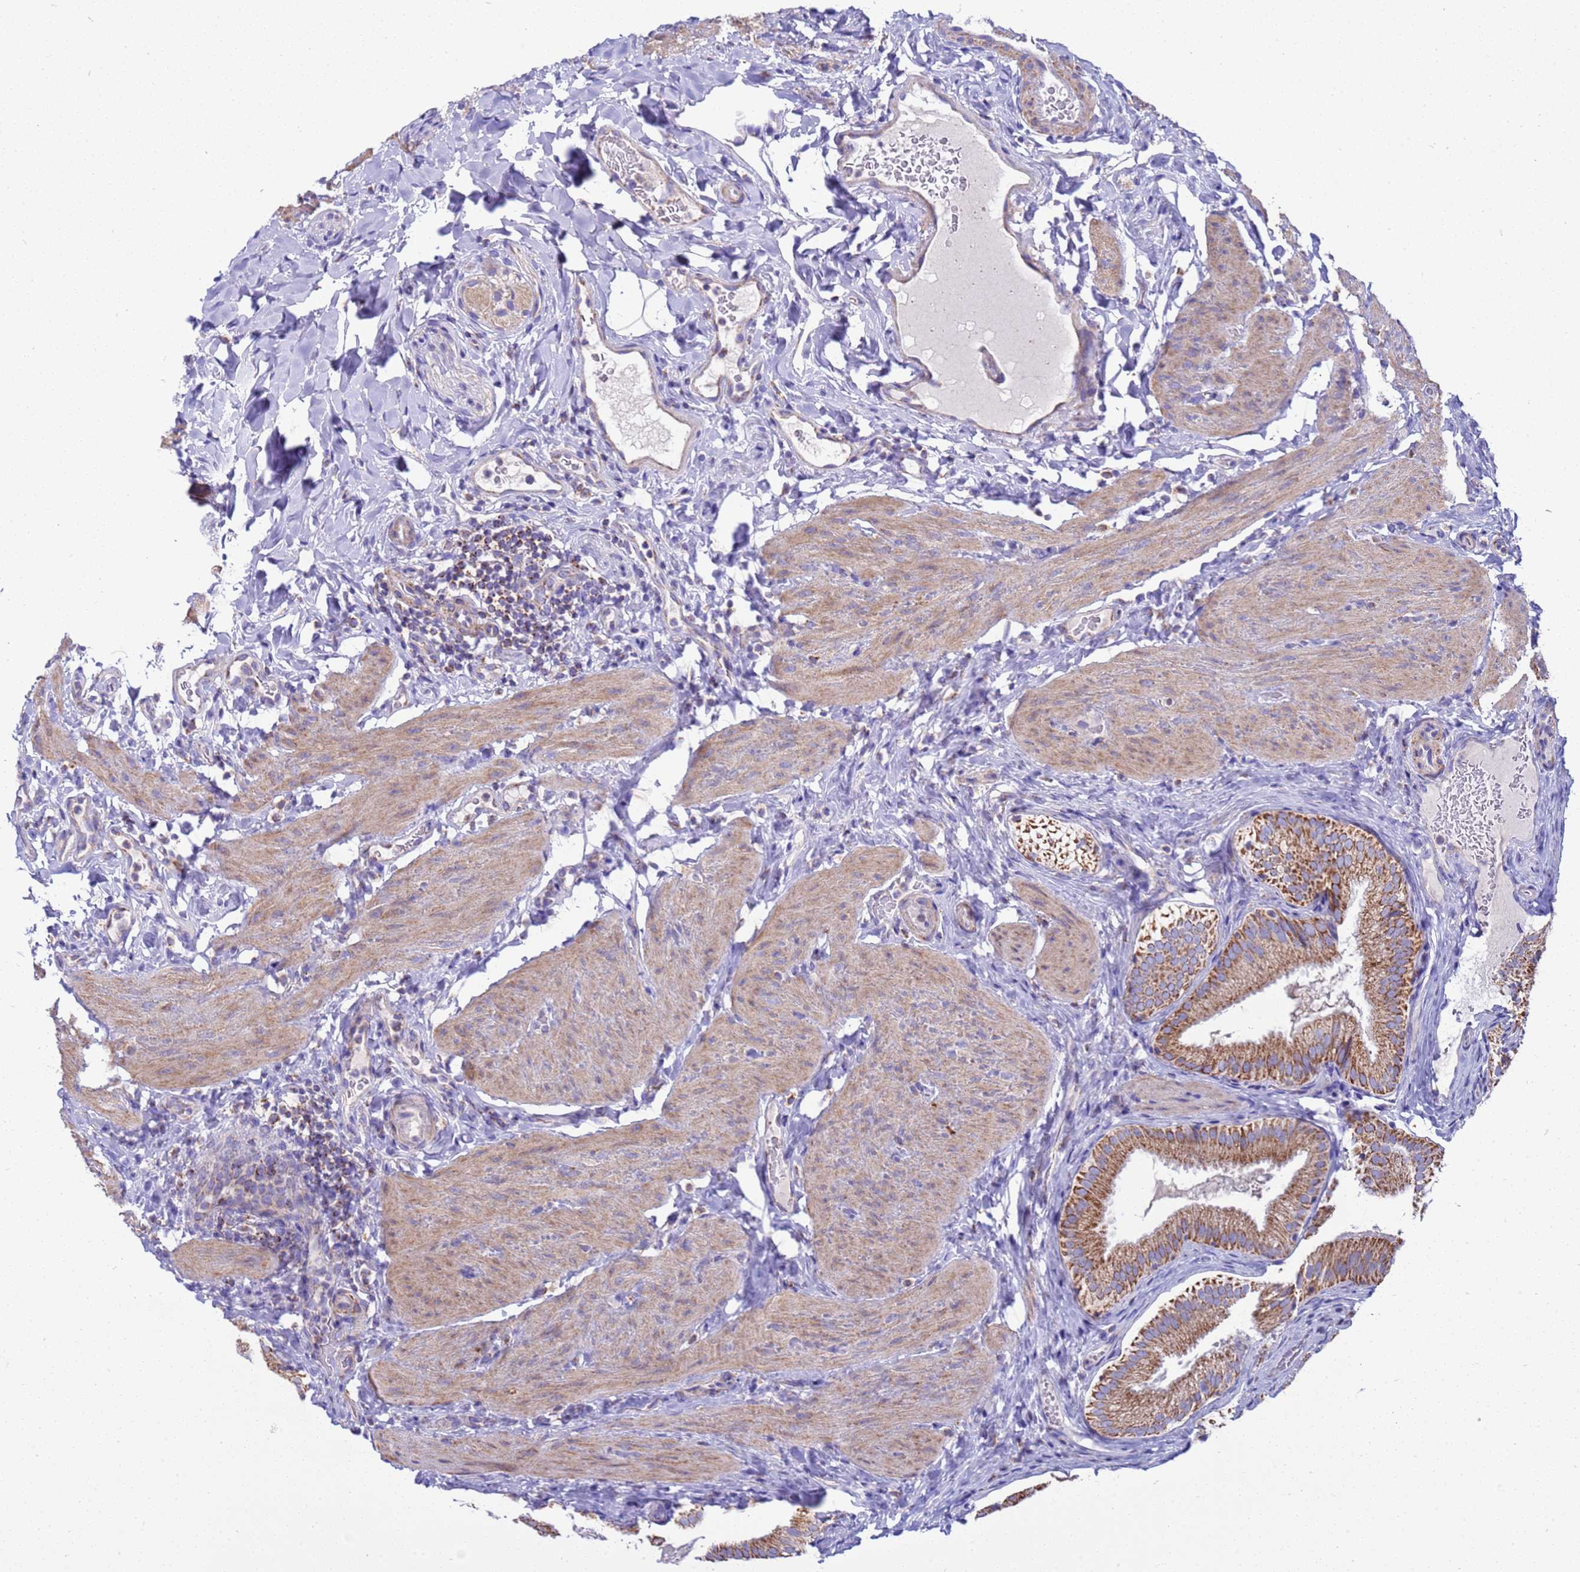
{"staining": {"intensity": "strong", "quantity": ">75%", "location": "cytoplasmic/membranous"}, "tissue": "gallbladder", "cell_type": "Glandular cells", "image_type": "normal", "snomed": [{"axis": "morphology", "description": "Normal tissue, NOS"}, {"axis": "topography", "description": "Gallbladder"}], "caption": "An immunohistochemistry (IHC) image of normal tissue is shown. Protein staining in brown highlights strong cytoplasmic/membranous positivity in gallbladder within glandular cells. (Brightfield microscopy of DAB IHC at high magnification).", "gene": "RNF165", "patient": {"sex": "female", "age": 30}}